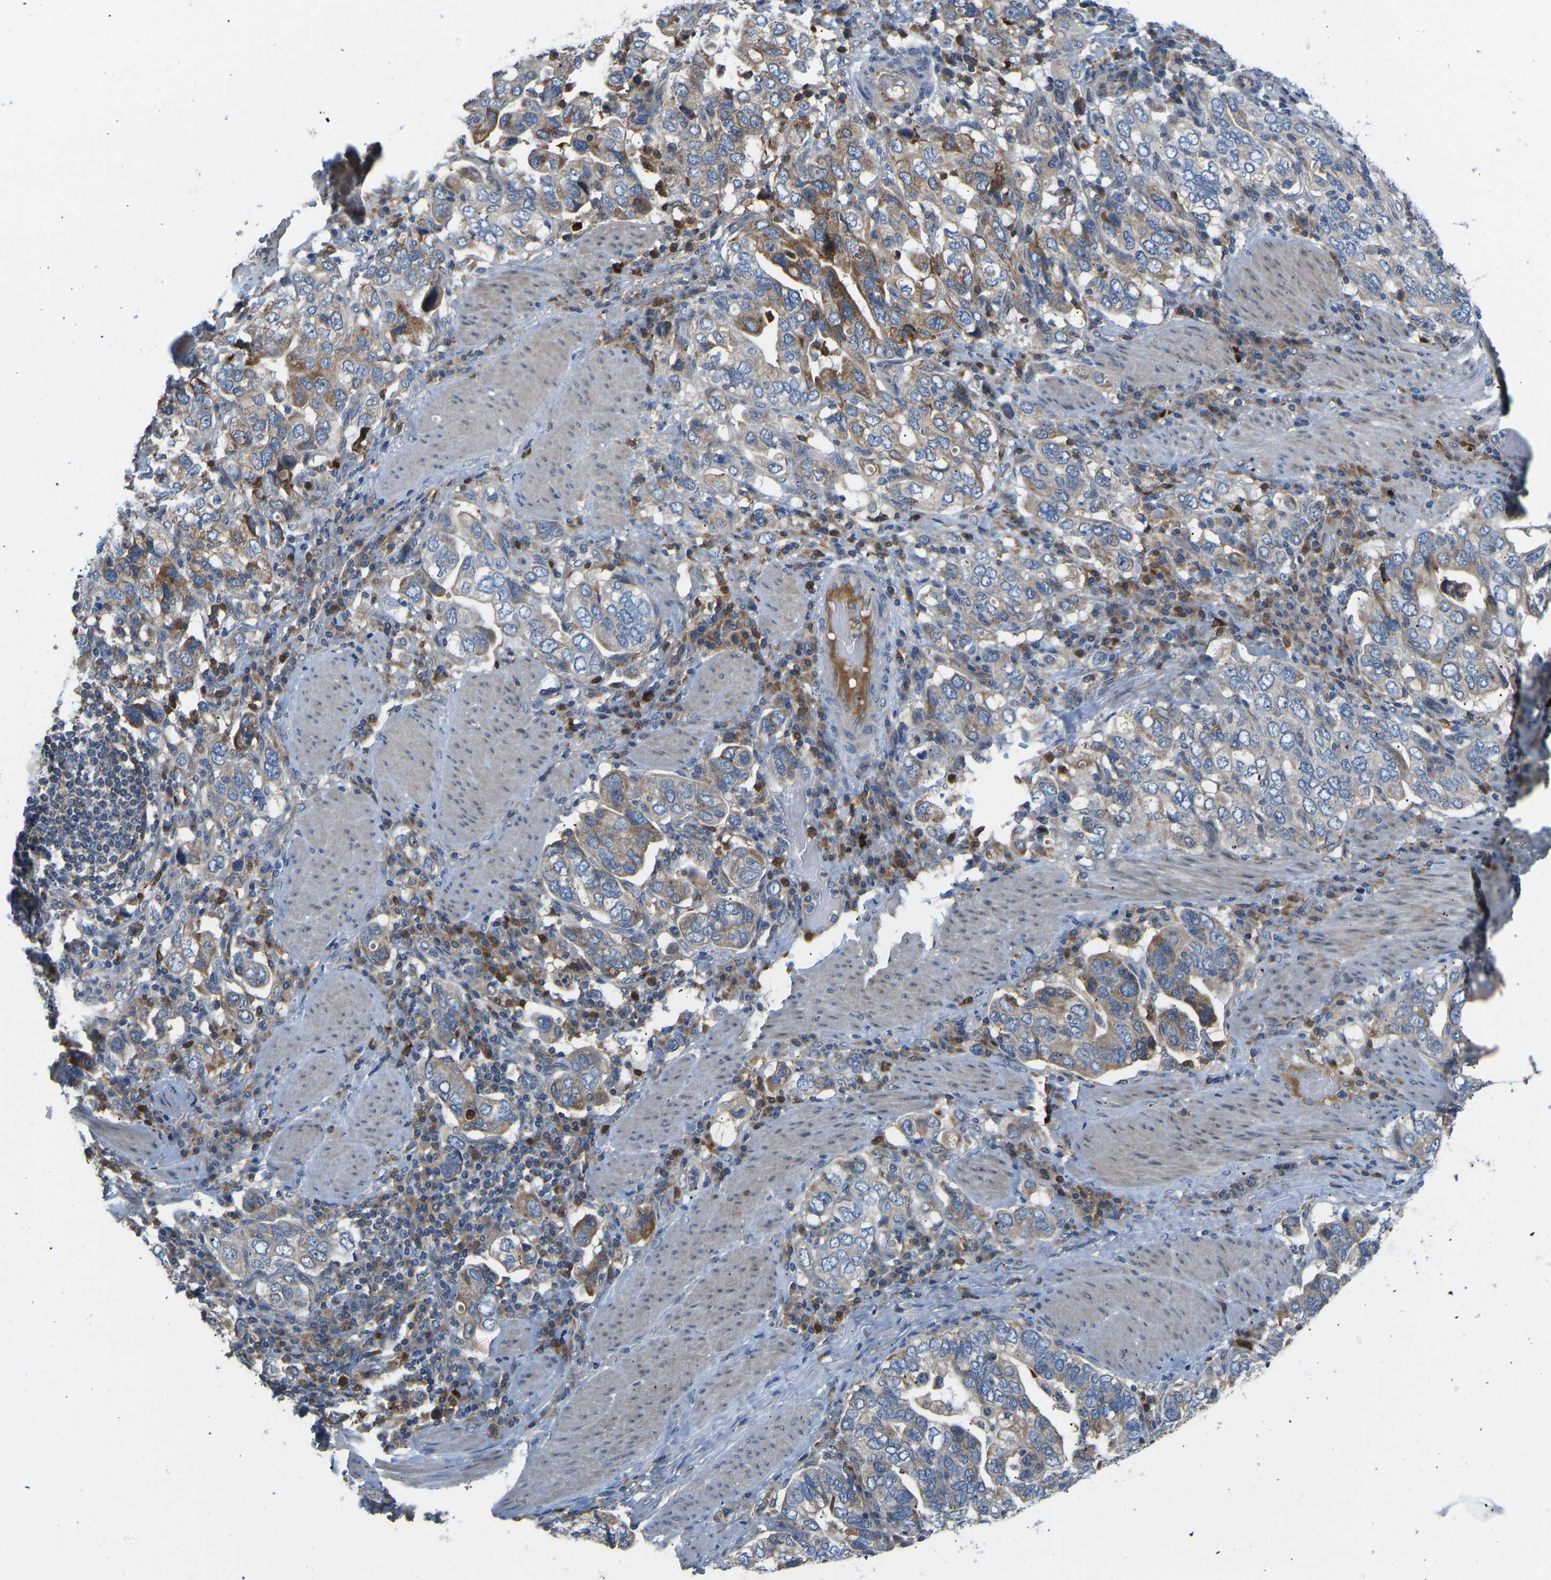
{"staining": {"intensity": "moderate", "quantity": "<25%", "location": "cytoplasmic/membranous"}, "tissue": "stomach cancer", "cell_type": "Tumor cells", "image_type": "cancer", "snomed": [{"axis": "morphology", "description": "Adenocarcinoma, NOS"}, {"axis": "topography", "description": "Stomach, upper"}], "caption": "Stomach adenocarcinoma tissue exhibits moderate cytoplasmic/membranous positivity in approximately <25% of tumor cells", "gene": "RBP1", "patient": {"sex": "male", "age": 62}}